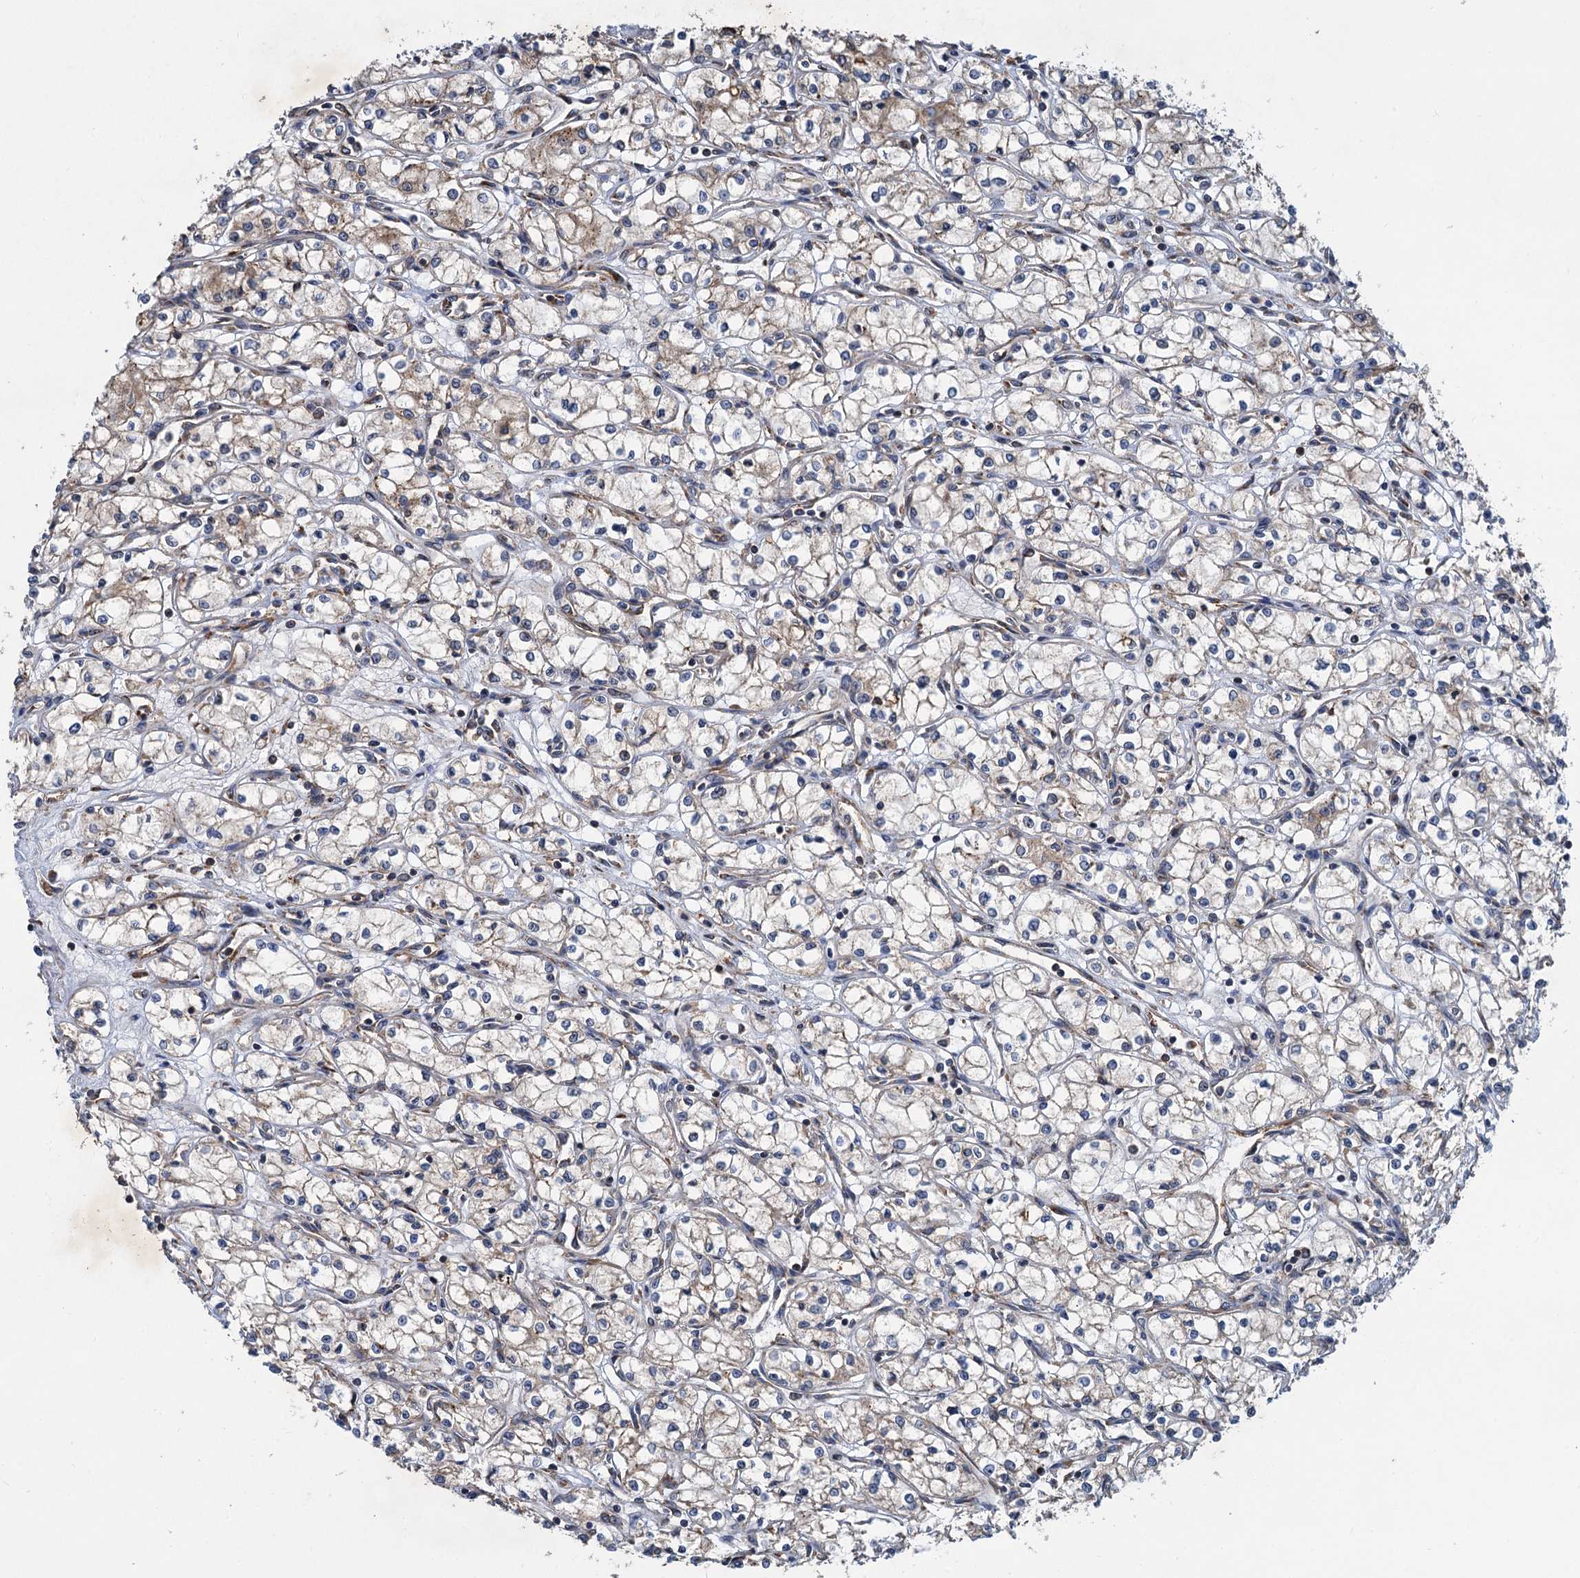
{"staining": {"intensity": "moderate", "quantity": "<25%", "location": "cytoplasmic/membranous"}, "tissue": "renal cancer", "cell_type": "Tumor cells", "image_type": "cancer", "snomed": [{"axis": "morphology", "description": "Adenocarcinoma, NOS"}, {"axis": "topography", "description": "Kidney"}], "caption": "About <25% of tumor cells in adenocarcinoma (renal) exhibit moderate cytoplasmic/membranous protein expression as visualized by brown immunohistochemical staining.", "gene": "LINS1", "patient": {"sex": "male", "age": 59}}